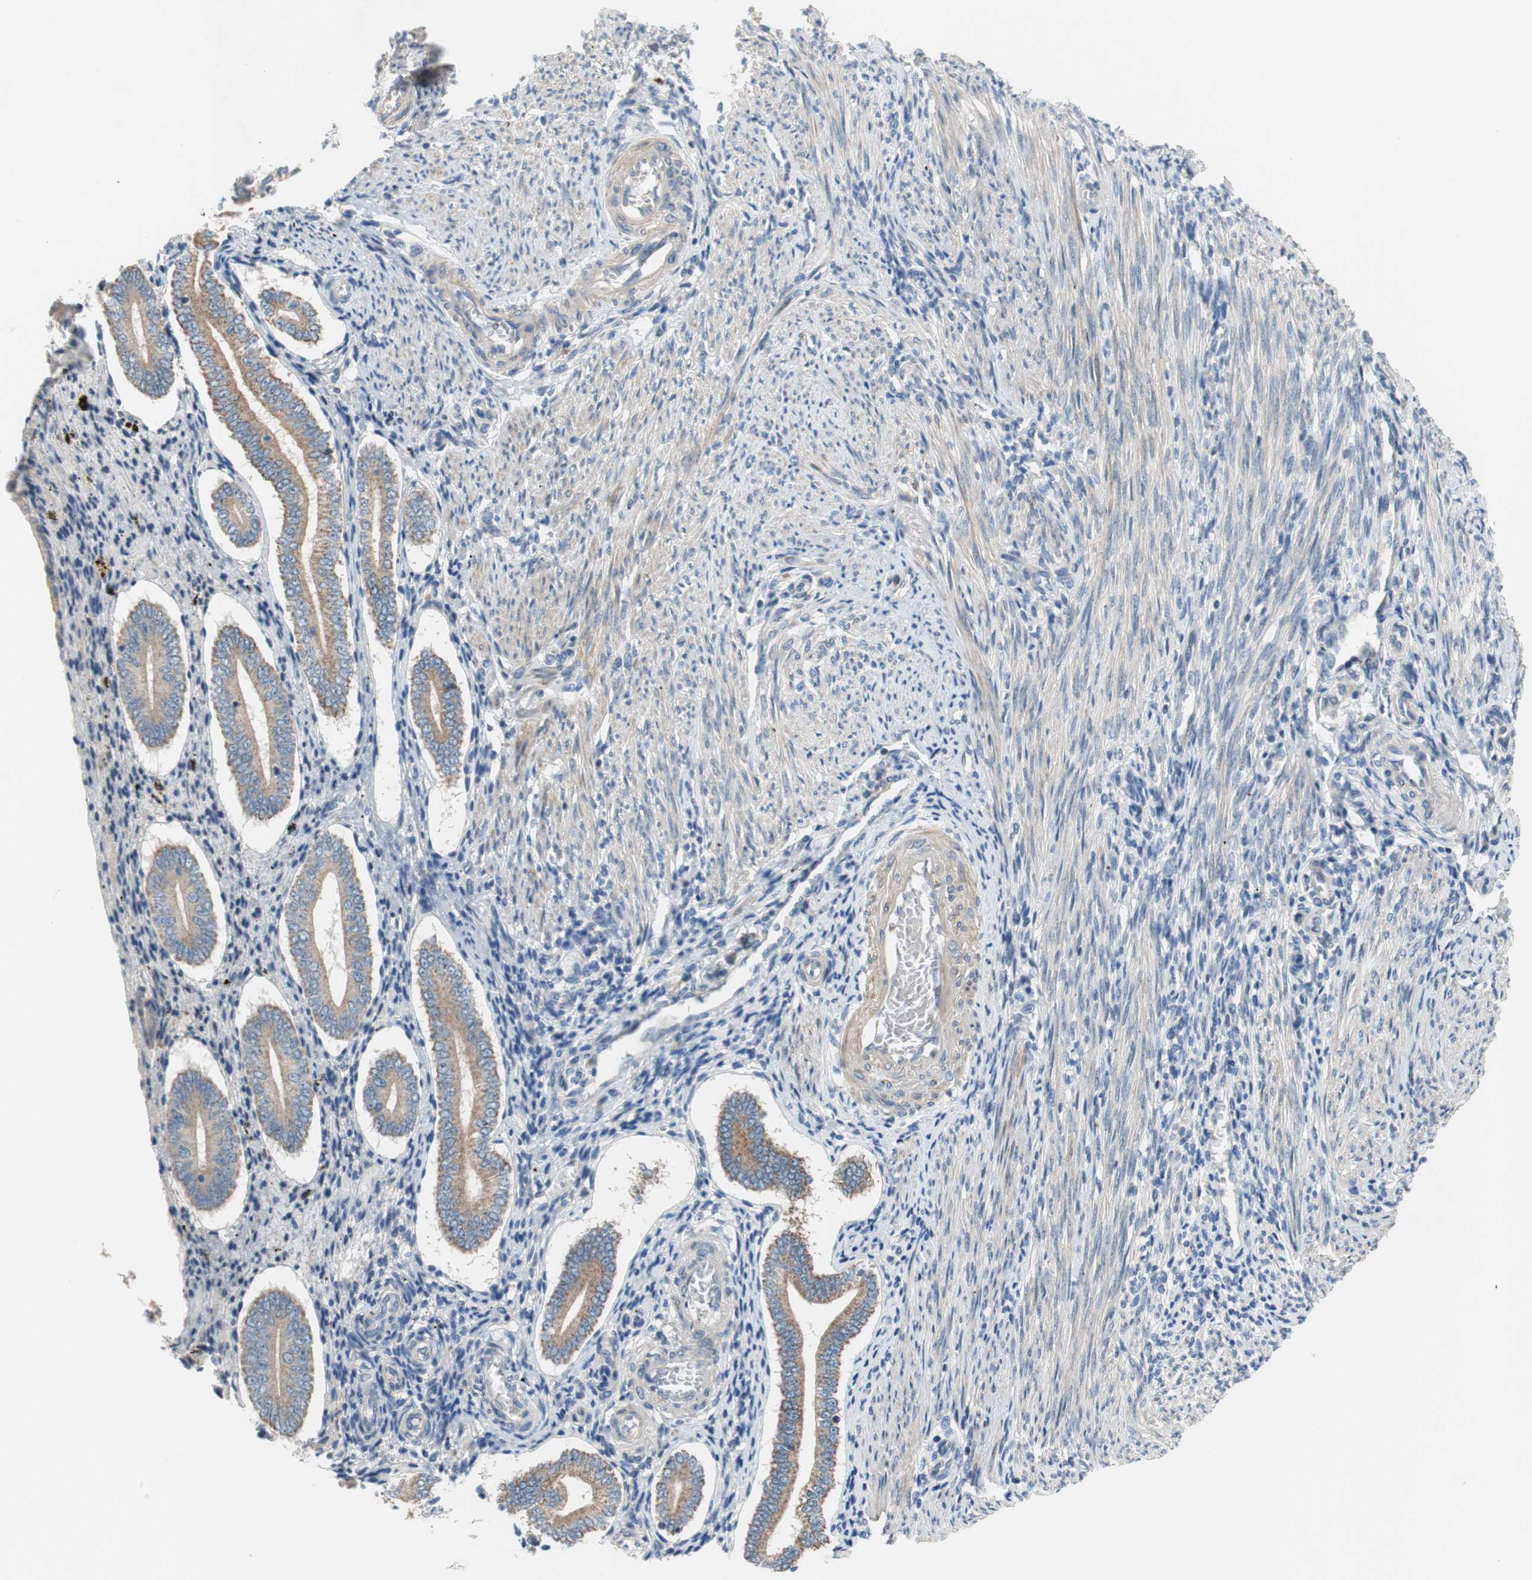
{"staining": {"intensity": "negative", "quantity": "none", "location": "none"}, "tissue": "endometrium", "cell_type": "Cells in endometrial stroma", "image_type": "normal", "snomed": [{"axis": "morphology", "description": "Normal tissue, NOS"}, {"axis": "topography", "description": "Endometrium"}], "caption": "High magnification brightfield microscopy of benign endometrium stained with DAB (3,3'-diaminobenzidine) (brown) and counterstained with hematoxylin (blue): cells in endometrial stroma show no significant positivity. (Brightfield microscopy of DAB immunohistochemistry (IHC) at high magnification).", "gene": "TACR3", "patient": {"sex": "female", "age": 42}}